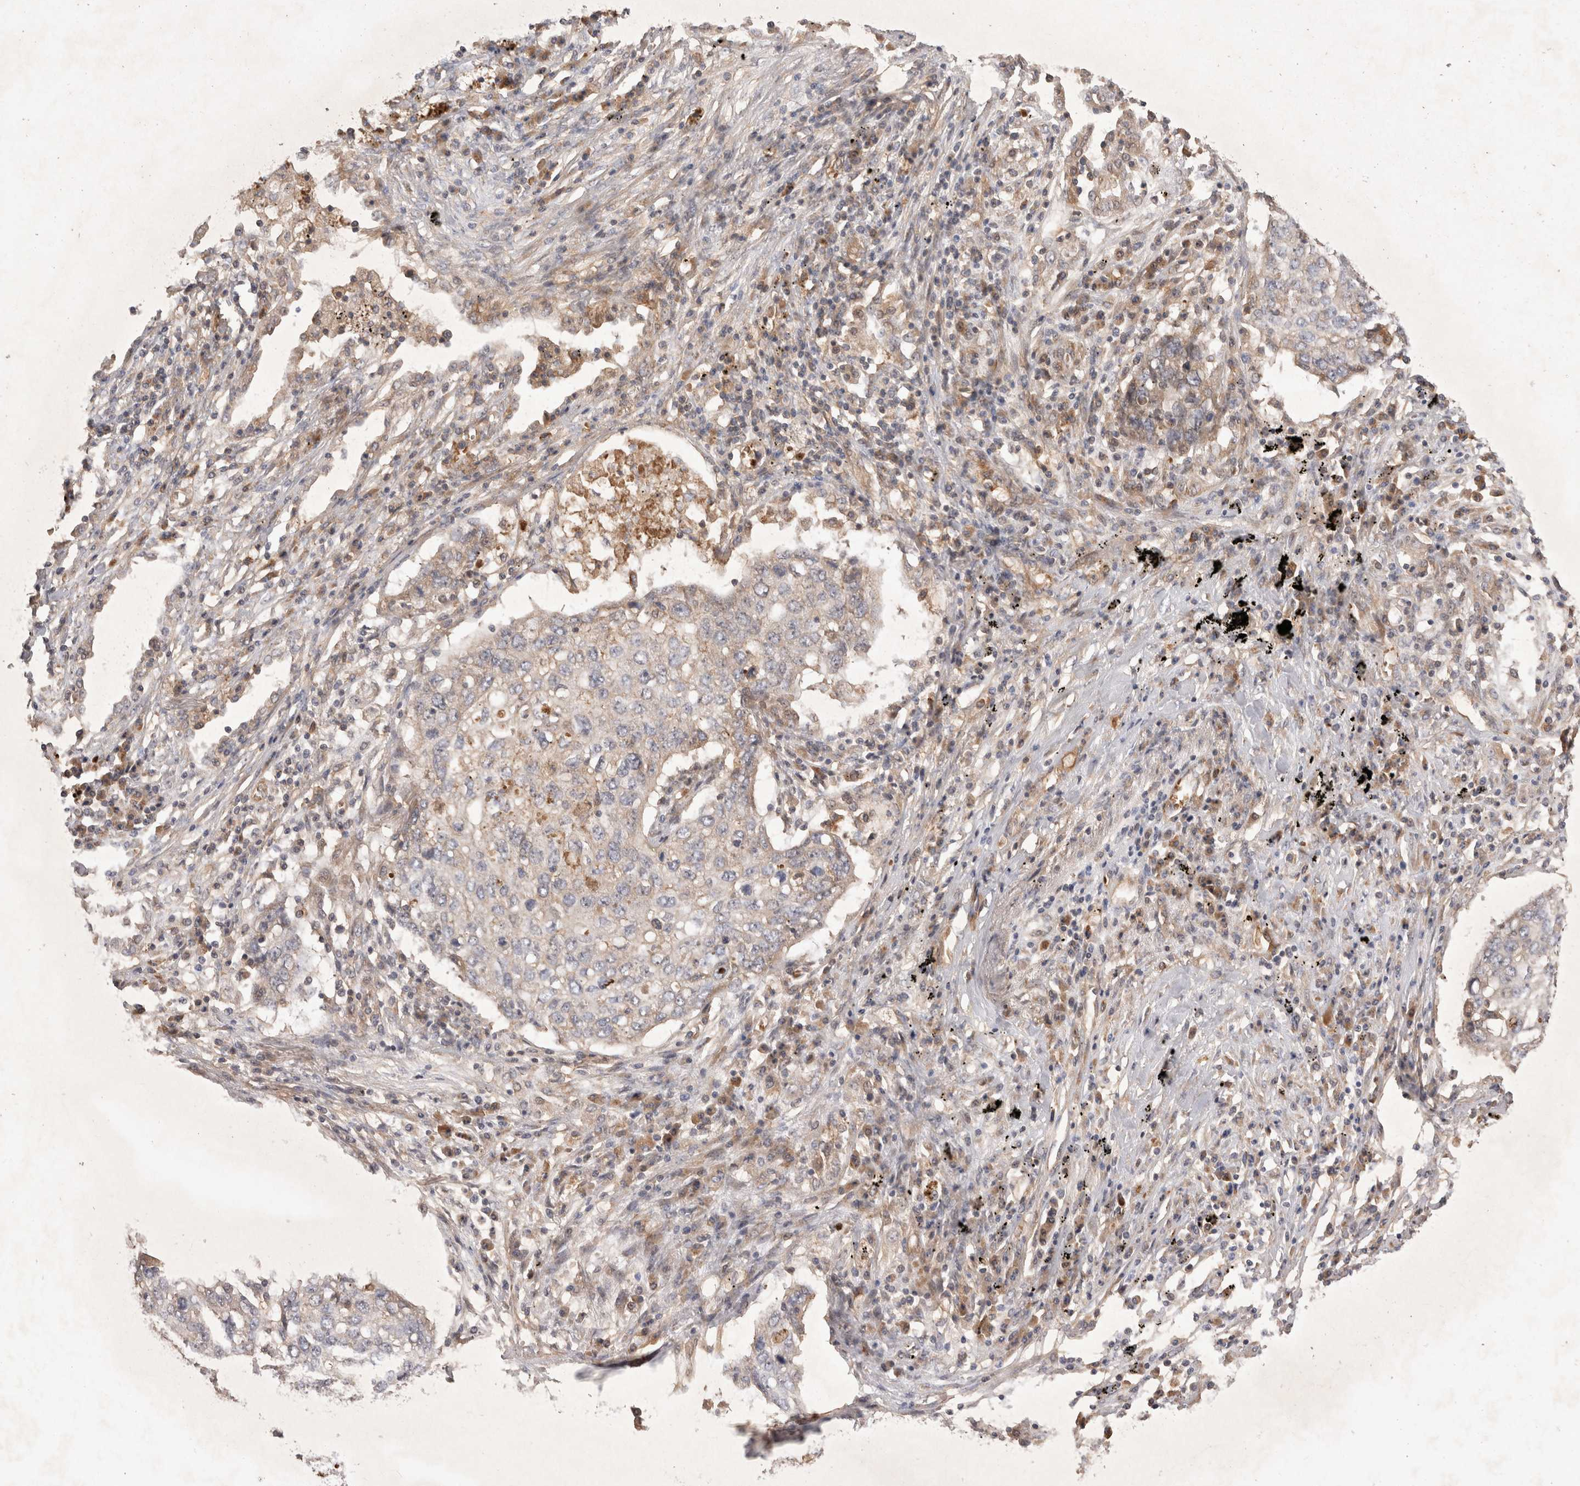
{"staining": {"intensity": "weak", "quantity": "<25%", "location": "cytoplasmic/membranous"}, "tissue": "lung cancer", "cell_type": "Tumor cells", "image_type": "cancer", "snomed": [{"axis": "morphology", "description": "Squamous cell carcinoma, NOS"}, {"axis": "topography", "description": "Lung"}], "caption": "Lung cancer stained for a protein using immunohistochemistry displays no staining tumor cells.", "gene": "FAM221A", "patient": {"sex": "female", "age": 63}}